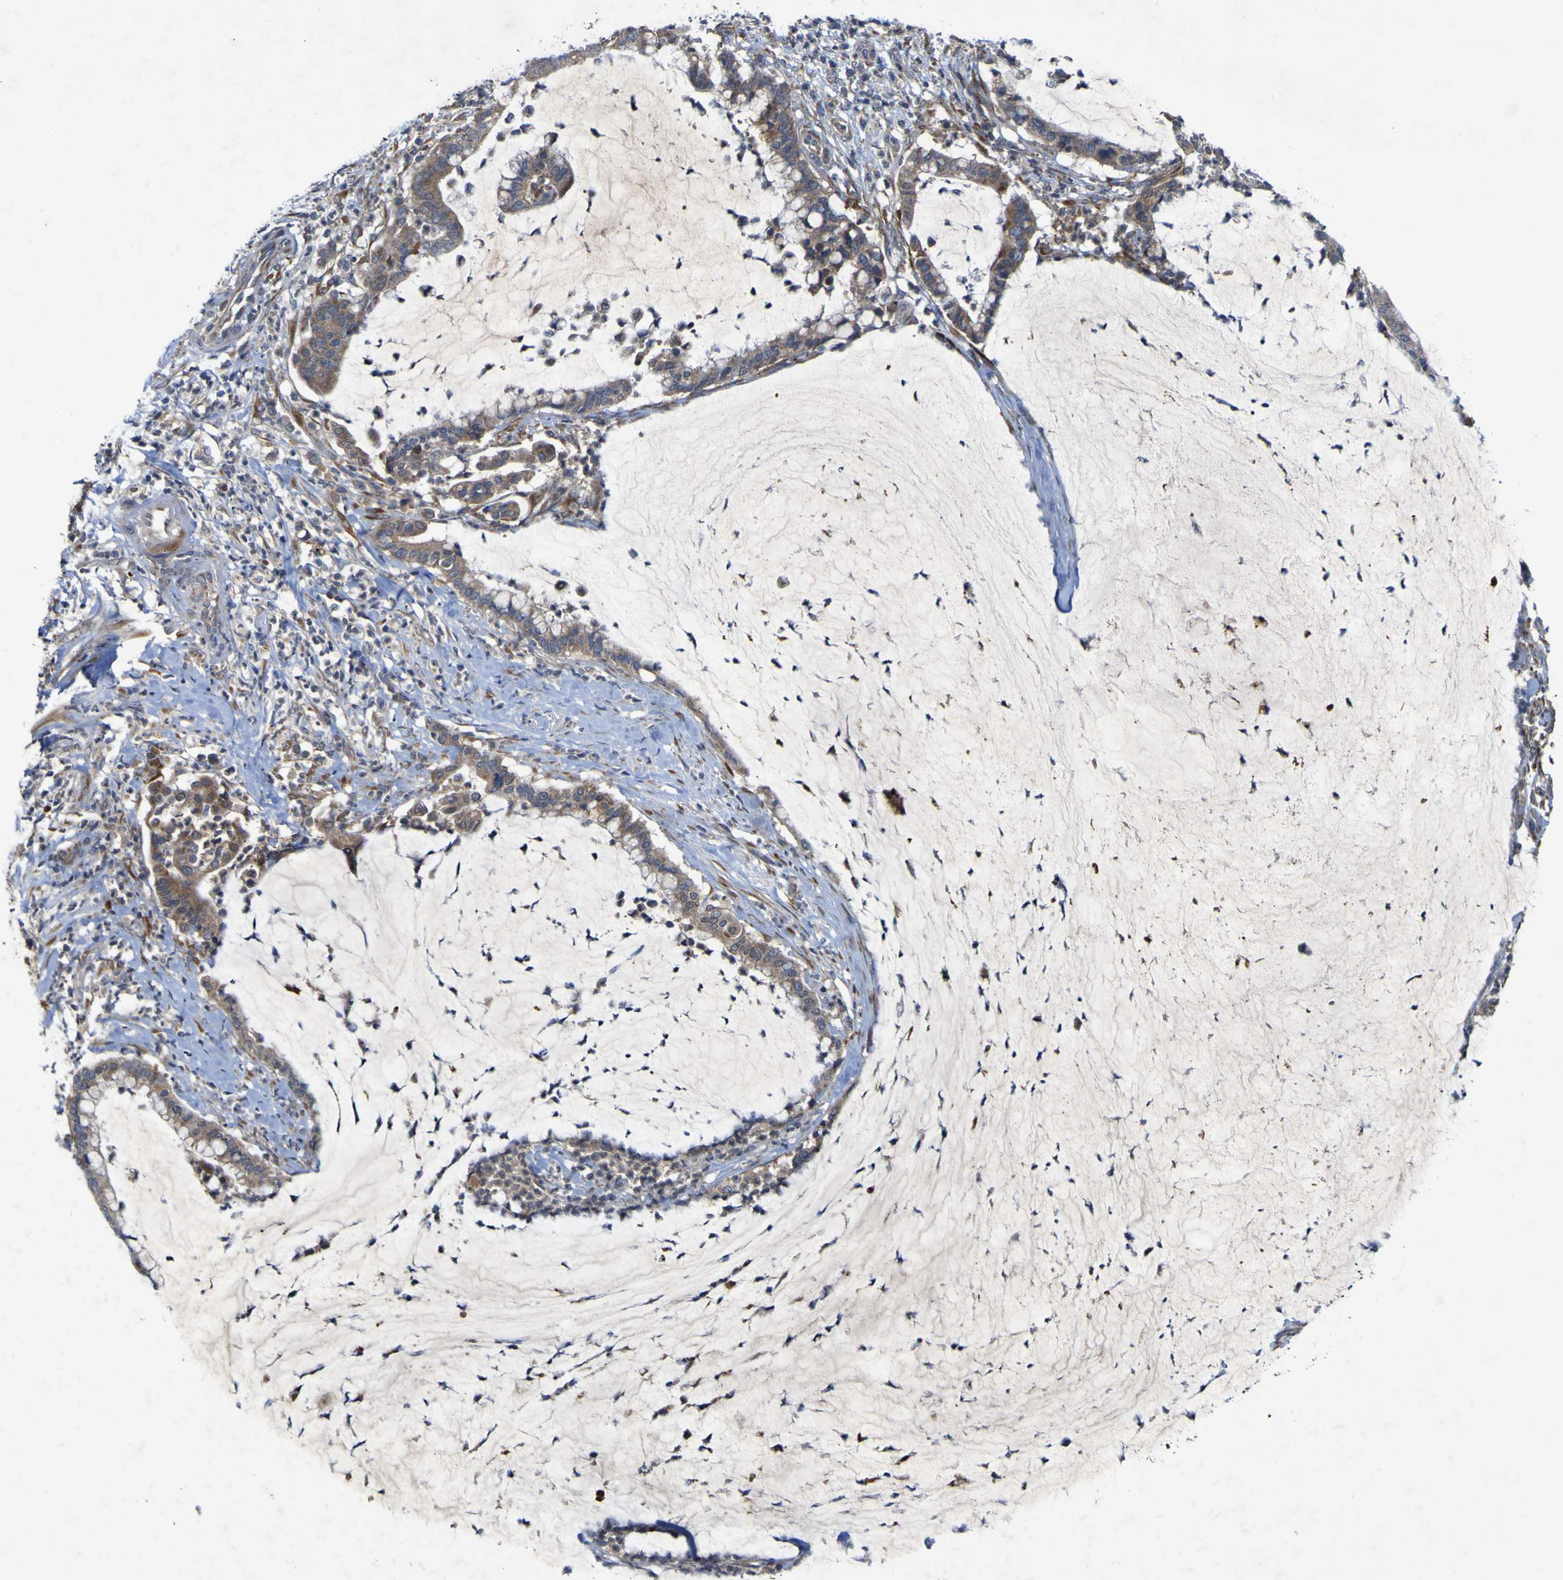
{"staining": {"intensity": "moderate", "quantity": ">75%", "location": "cytoplasmic/membranous"}, "tissue": "pancreatic cancer", "cell_type": "Tumor cells", "image_type": "cancer", "snomed": [{"axis": "morphology", "description": "Adenocarcinoma, NOS"}, {"axis": "topography", "description": "Pancreas"}], "caption": "Immunohistochemistry (IHC) of pancreatic adenocarcinoma reveals medium levels of moderate cytoplasmic/membranous positivity in approximately >75% of tumor cells. Immunohistochemistry stains the protein of interest in brown and the nuclei are stained blue.", "gene": "IRAK2", "patient": {"sex": "male", "age": 41}}